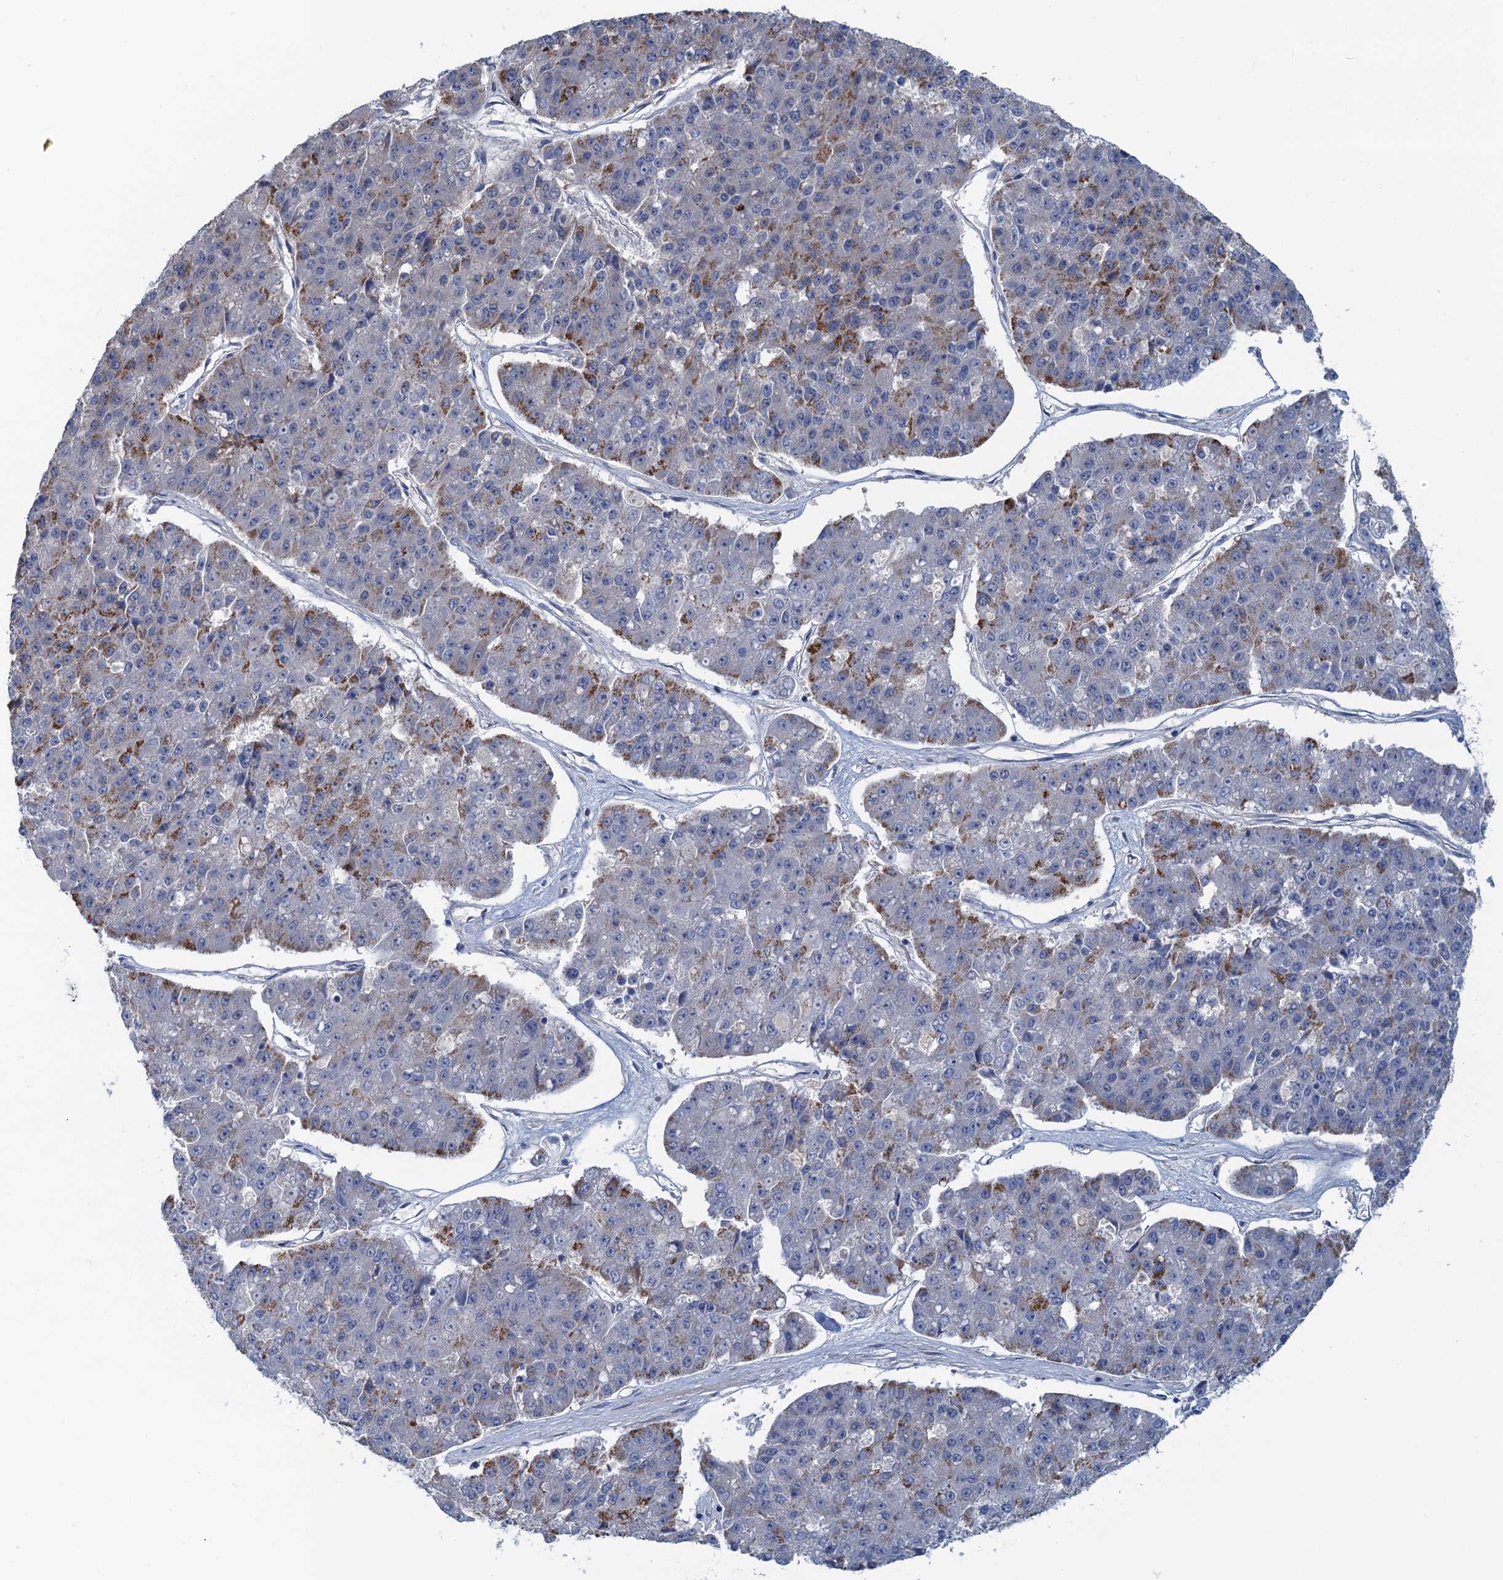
{"staining": {"intensity": "moderate", "quantity": "<25%", "location": "cytoplasmic/membranous"}, "tissue": "pancreatic cancer", "cell_type": "Tumor cells", "image_type": "cancer", "snomed": [{"axis": "morphology", "description": "Adenocarcinoma, NOS"}, {"axis": "topography", "description": "Pancreas"}], "caption": "Tumor cells display low levels of moderate cytoplasmic/membranous positivity in about <25% of cells in human pancreatic adenocarcinoma.", "gene": "MYO16", "patient": {"sex": "male", "age": 50}}